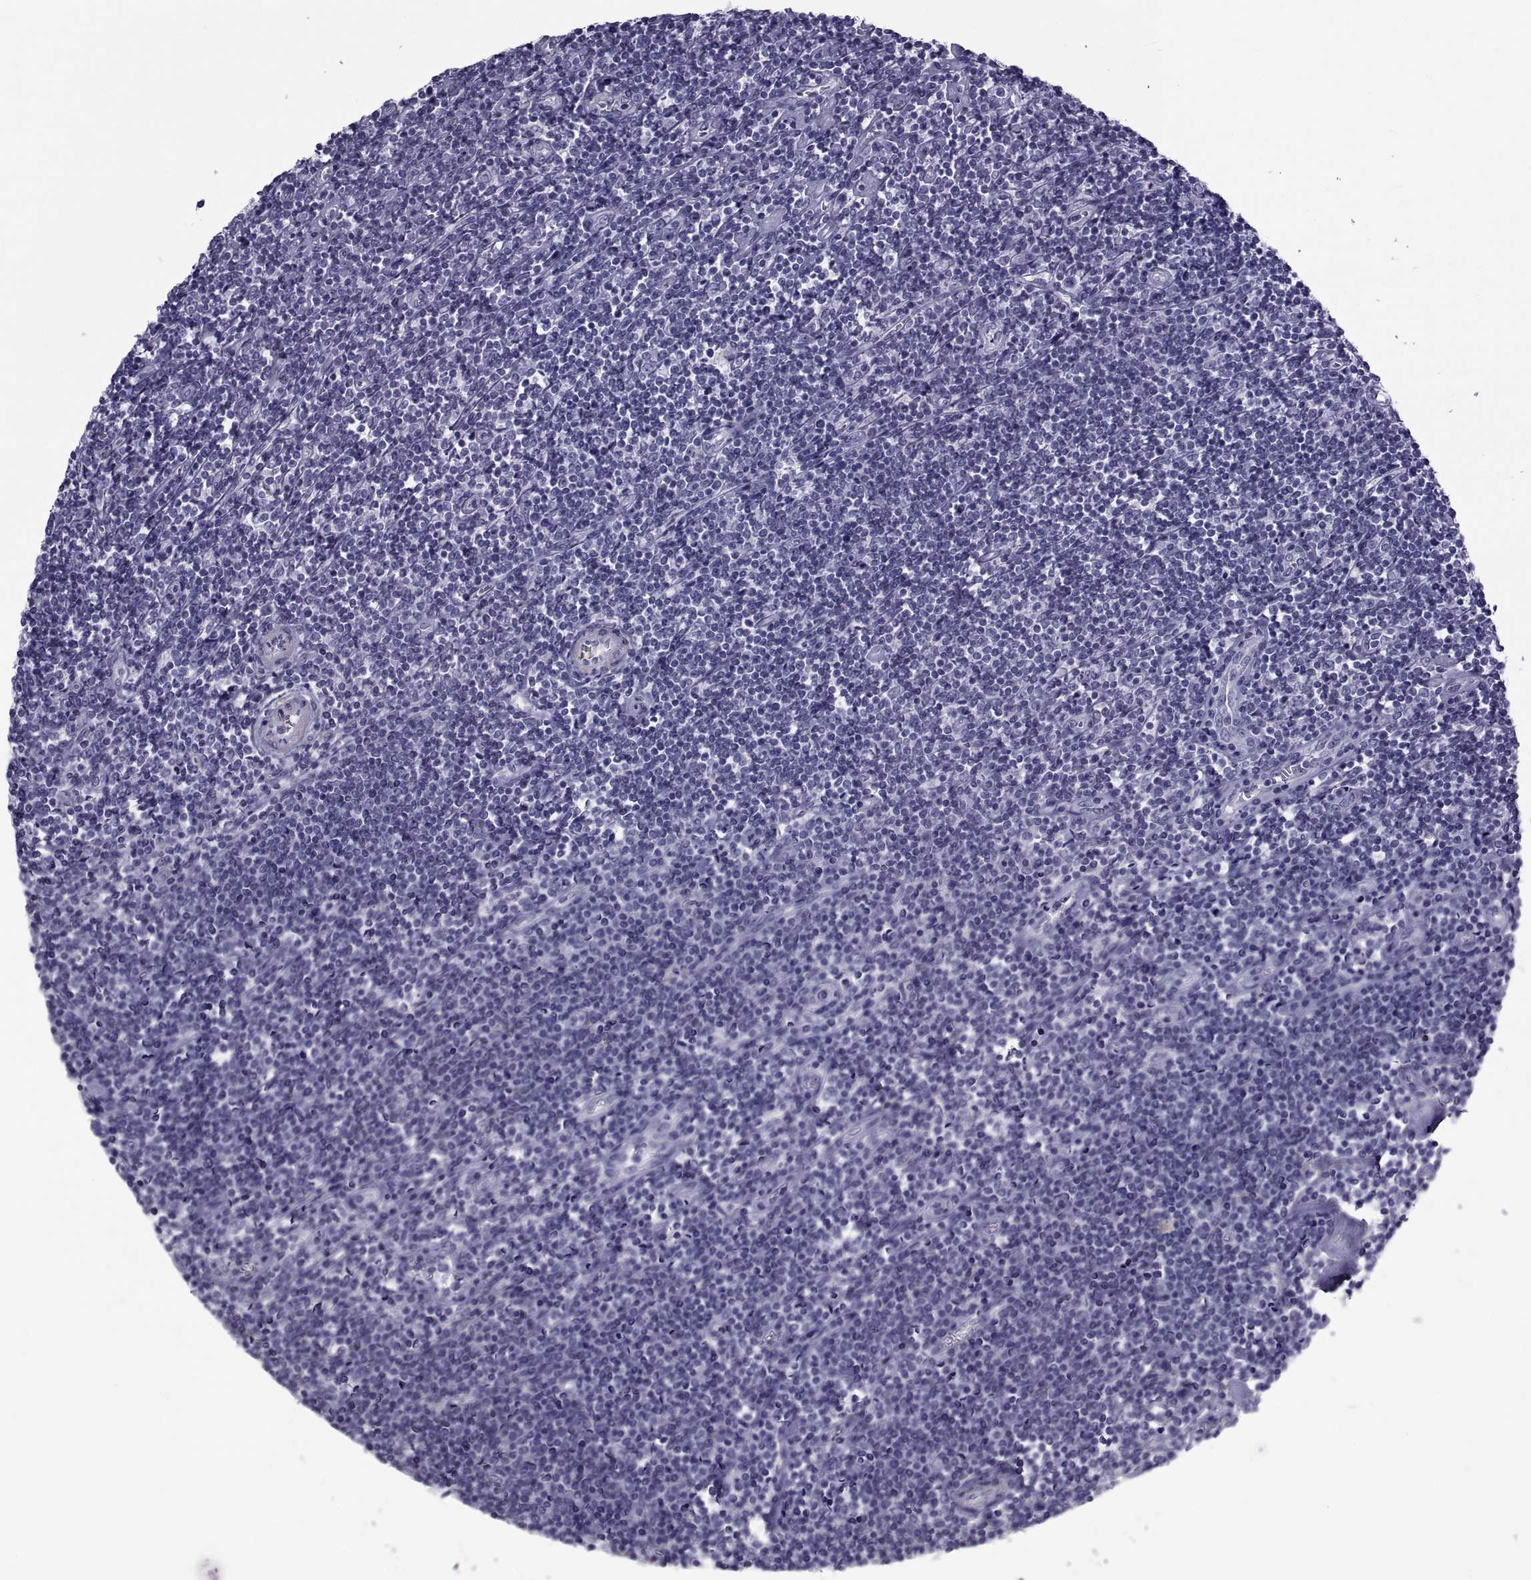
{"staining": {"intensity": "negative", "quantity": "none", "location": "none"}, "tissue": "lymphoma", "cell_type": "Tumor cells", "image_type": "cancer", "snomed": [{"axis": "morphology", "description": "Hodgkin's disease, NOS"}, {"axis": "topography", "description": "Lymph node"}], "caption": "Tumor cells show no significant positivity in lymphoma. (DAB (3,3'-diaminobenzidine) immunohistochemistry, high magnification).", "gene": "MAGEB1", "patient": {"sex": "male", "age": 40}}